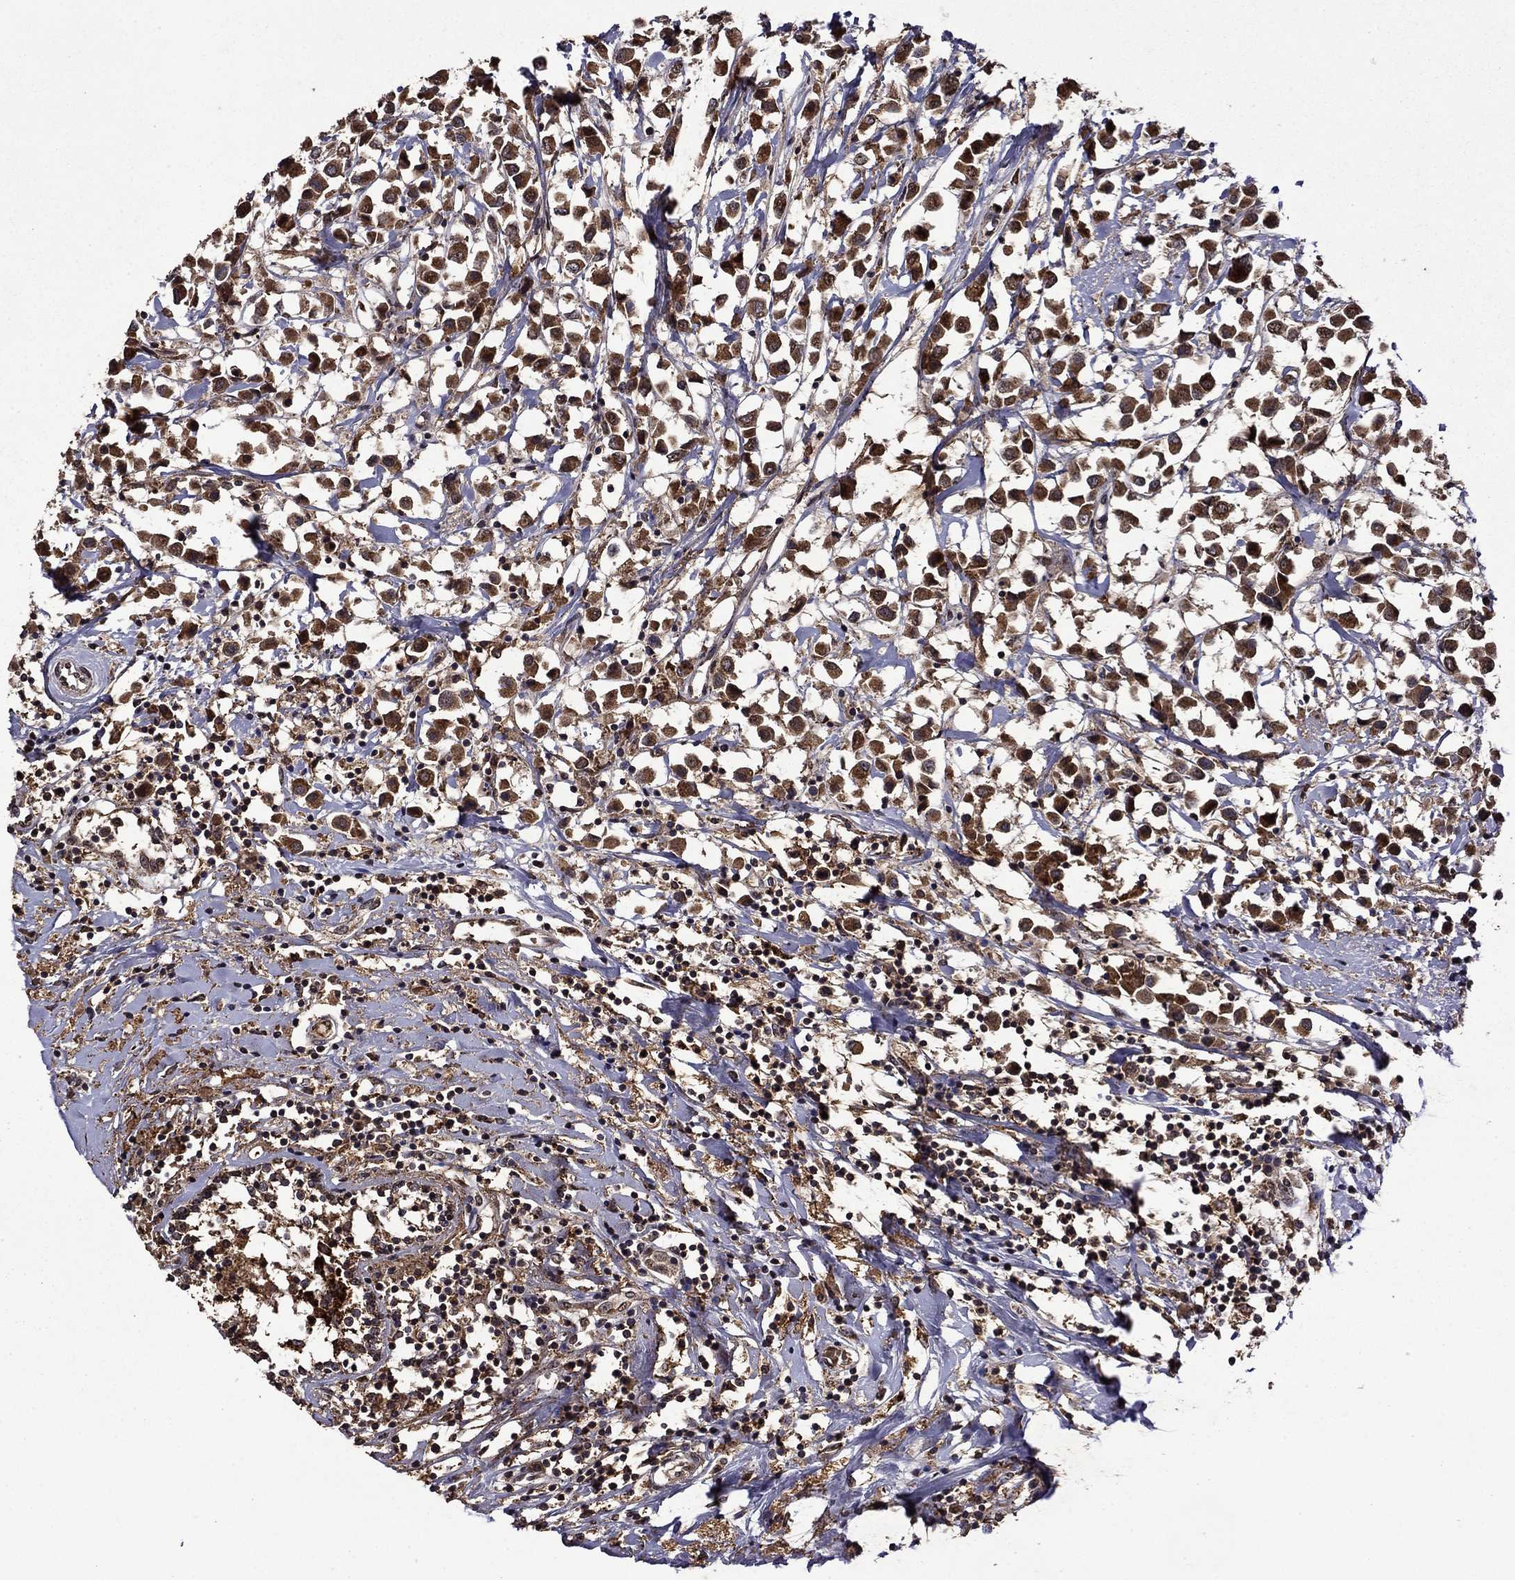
{"staining": {"intensity": "strong", "quantity": ">75%", "location": "cytoplasmic/membranous"}, "tissue": "breast cancer", "cell_type": "Tumor cells", "image_type": "cancer", "snomed": [{"axis": "morphology", "description": "Duct carcinoma"}, {"axis": "topography", "description": "Breast"}], "caption": "An image of human breast cancer stained for a protein shows strong cytoplasmic/membranous brown staining in tumor cells.", "gene": "ITM2B", "patient": {"sex": "female", "age": 61}}